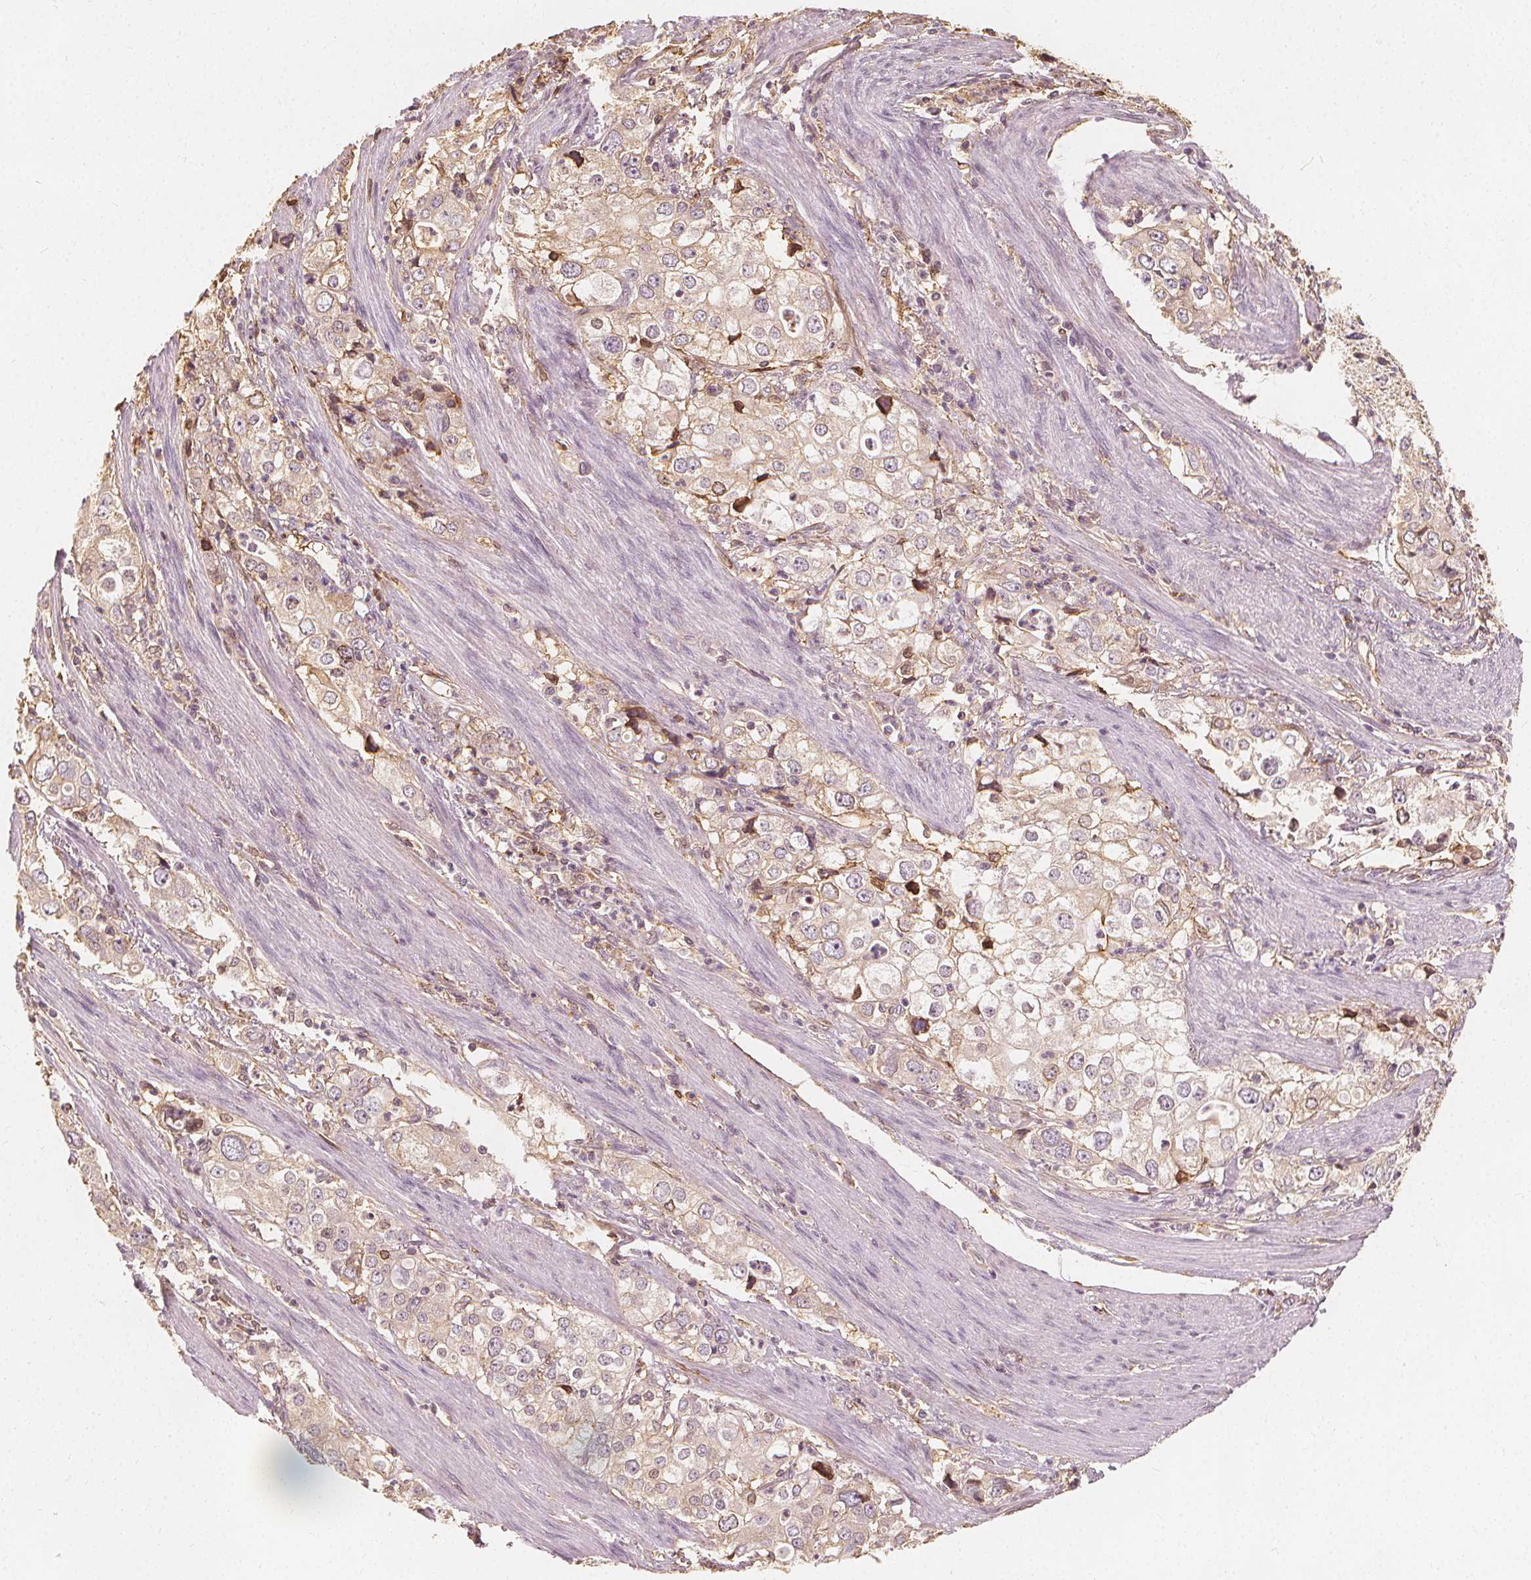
{"staining": {"intensity": "negative", "quantity": "none", "location": "none"}, "tissue": "stomach cancer", "cell_type": "Tumor cells", "image_type": "cancer", "snomed": [{"axis": "morphology", "description": "Adenocarcinoma, NOS"}, {"axis": "topography", "description": "Stomach, upper"}], "caption": "DAB (3,3'-diaminobenzidine) immunohistochemical staining of human stomach cancer (adenocarcinoma) displays no significant positivity in tumor cells. (IHC, brightfield microscopy, high magnification).", "gene": "ARHGAP26", "patient": {"sex": "male", "age": 75}}